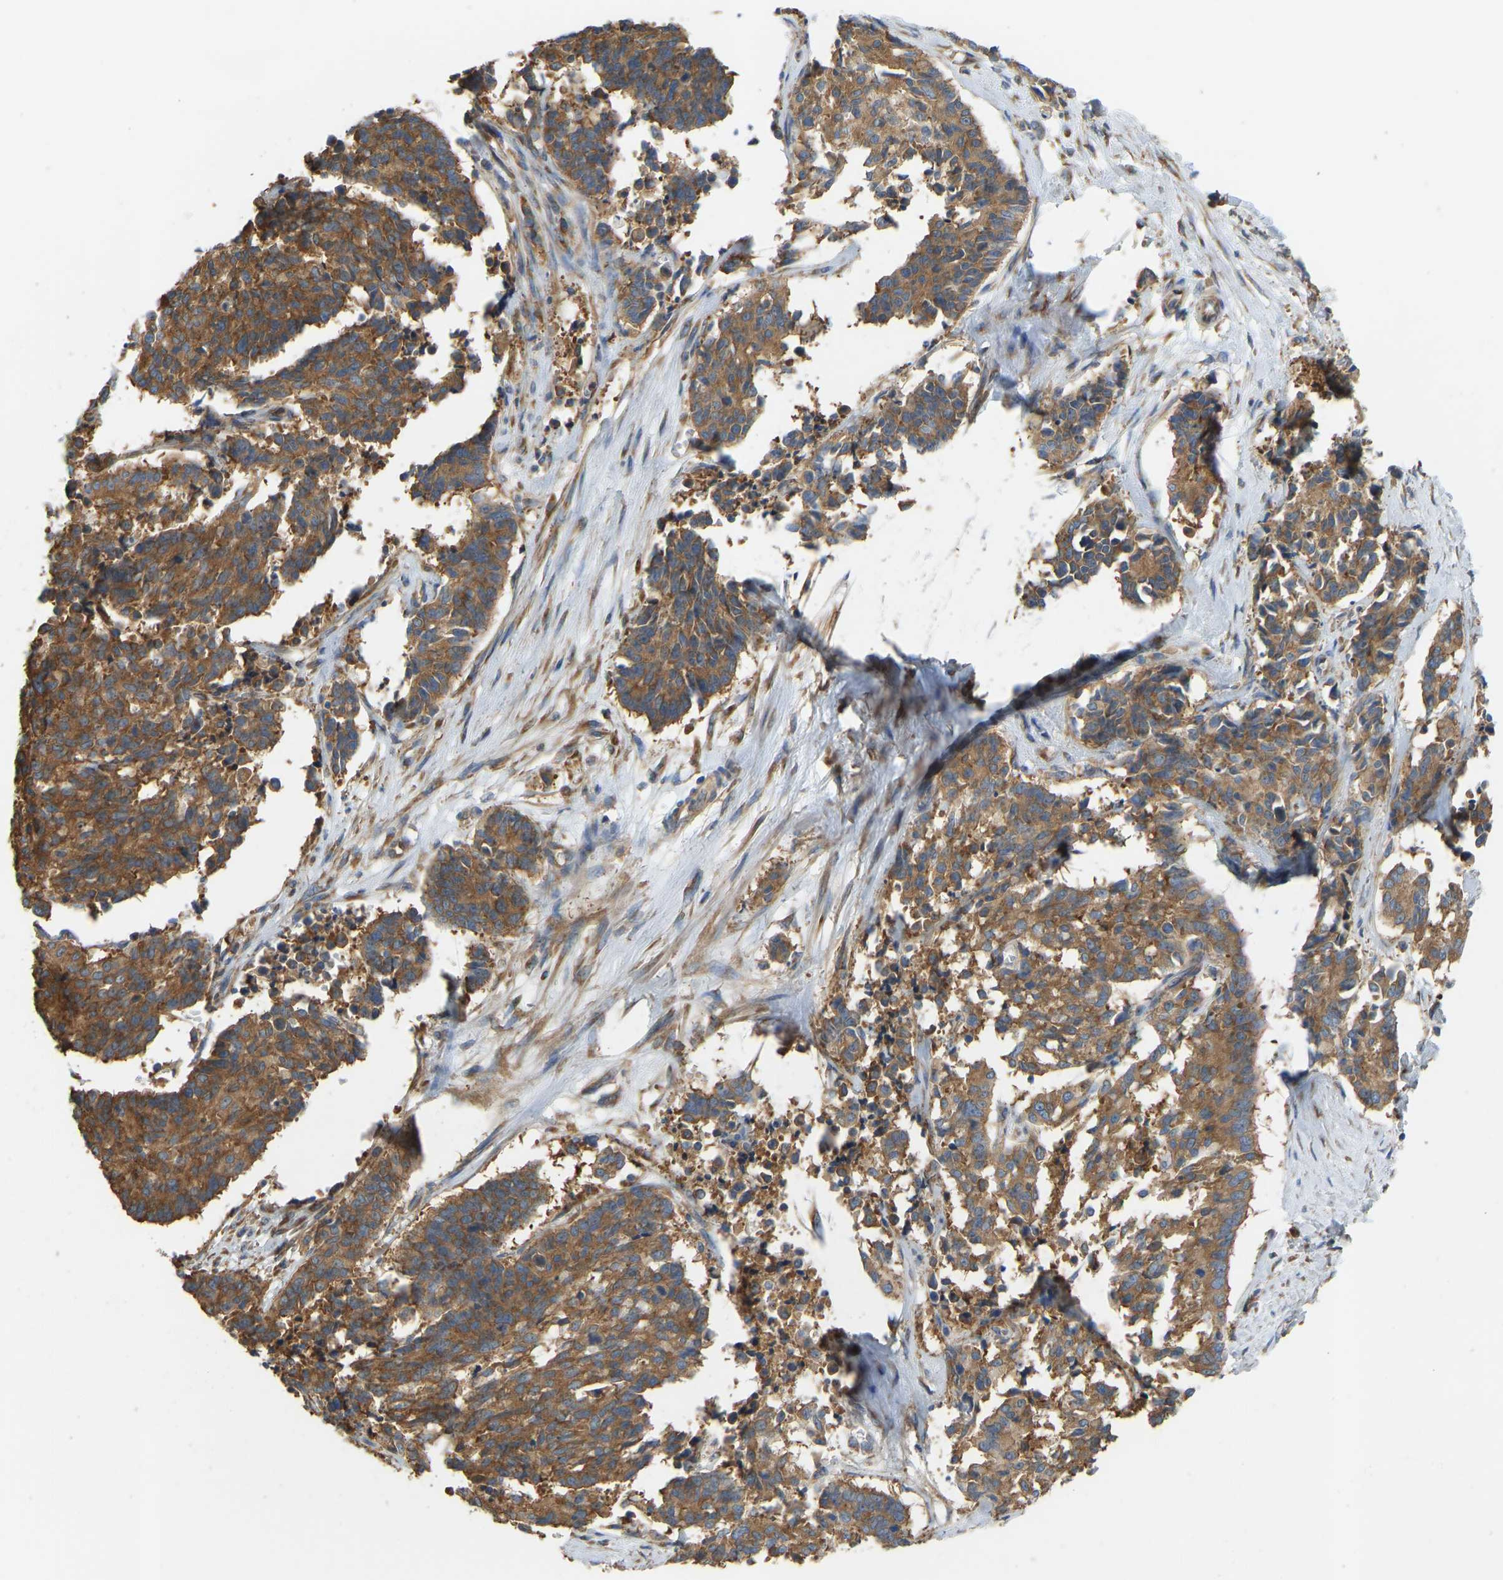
{"staining": {"intensity": "moderate", "quantity": ">75%", "location": "cytoplasmic/membranous"}, "tissue": "cervical cancer", "cell_type": "Tumor cells", "image_type": "cancer", "snomed": [{"axis": "morphology", "description": "Squamous cell carcinoma, NOS"}, {"axis": "topography", "description": "Cervix"}], "caption": "The immunohistochemical stain highlights moderate cytoplasmic/membranous expression in tumor cells of squamous cell carcinoma (cervical) tissue.", "gene": "RPS6KB2", "patient": {"sex": "female", "age": 35}}